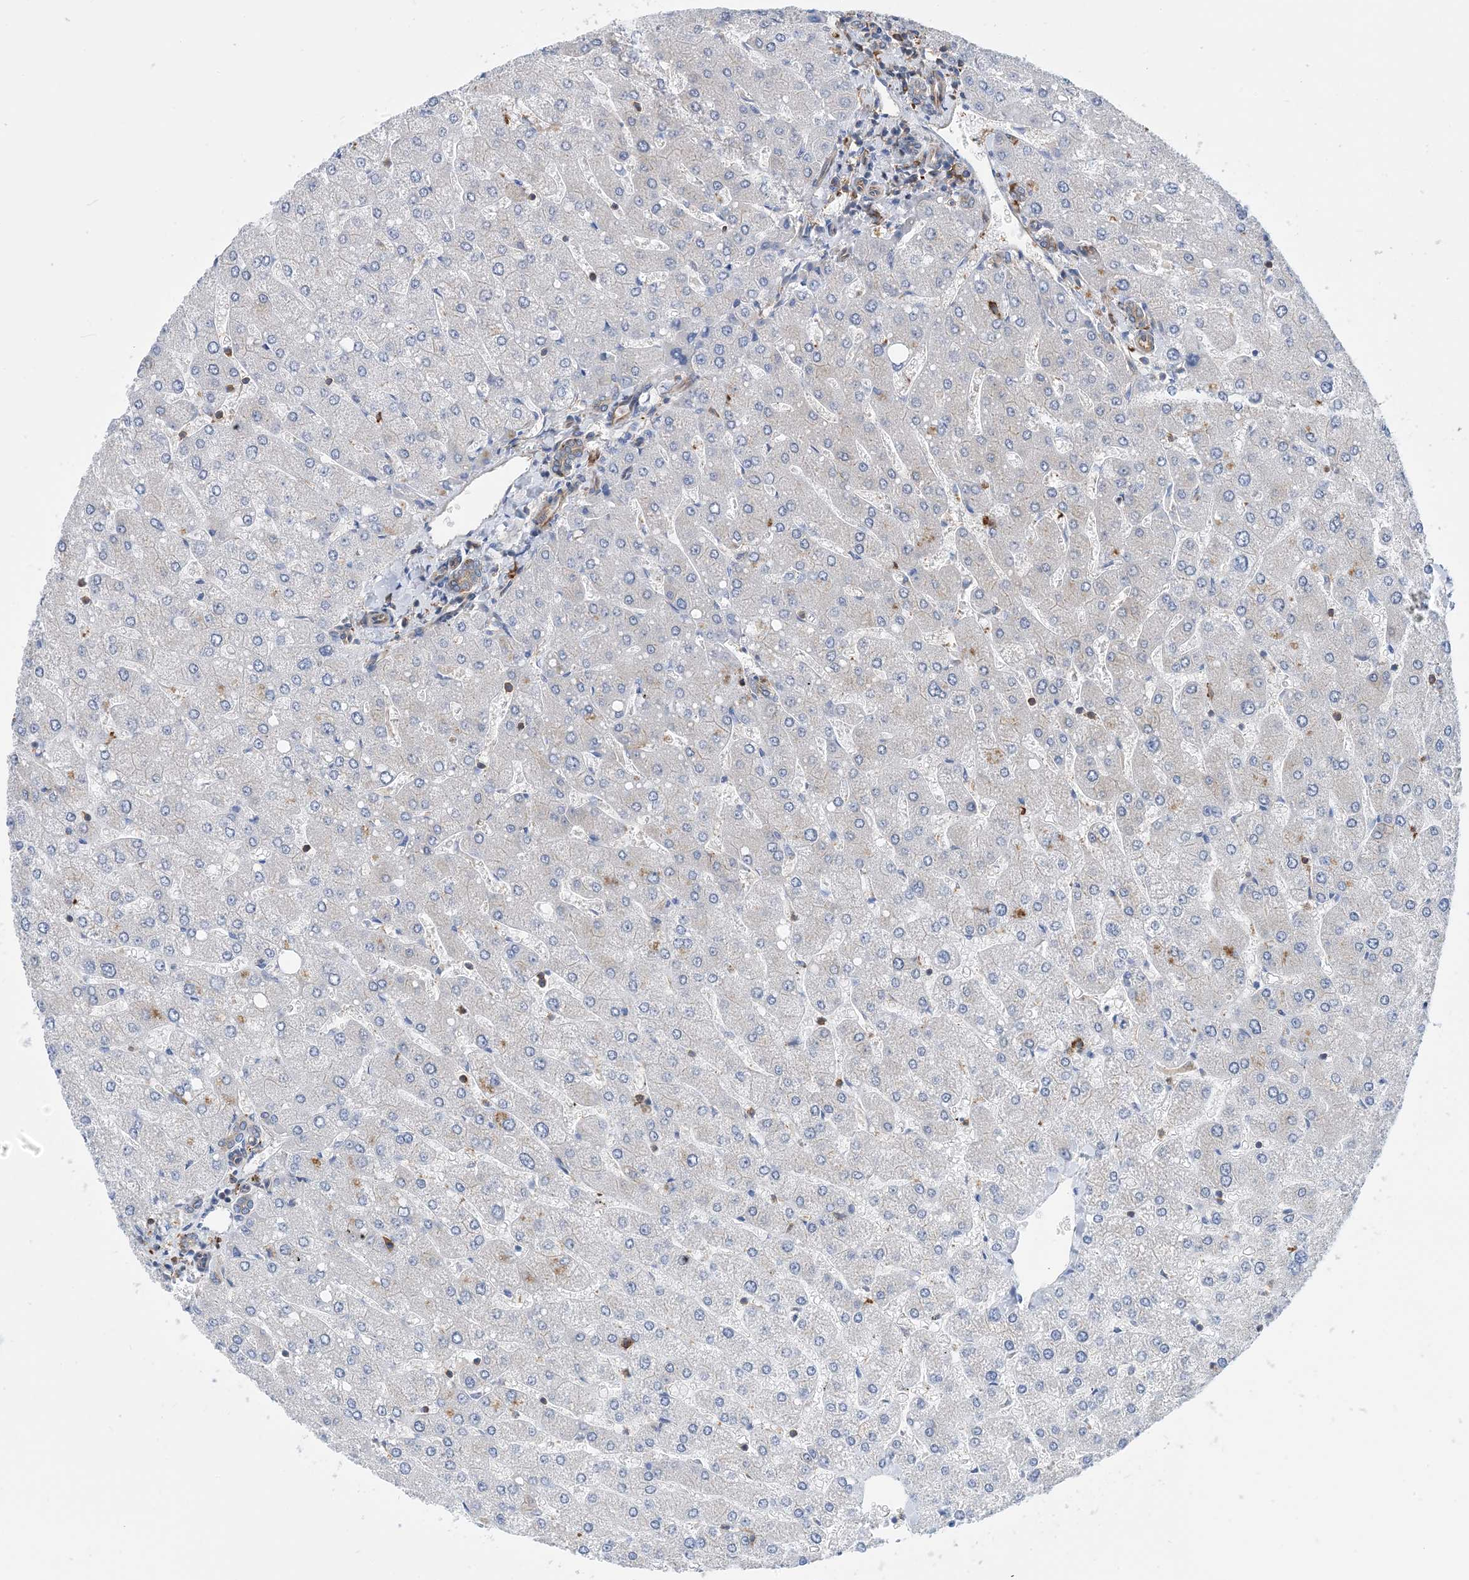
{"staining": {"intensity": "weak", "quantity": "25%-75%", "location": "cytoplasmic/membranous"}, "tissue": "liver", "cell_type": "Cholangiocytes", "image_type": "normal", "snomed": [{"axis": "morphology", "description": "Normal tissue, NOS"}, {"axis": "topography", "description": "Liver"}], "caption": "Protein analysis of normal liver displays weak cytoplasmic/membranous staining in about 25%-75% of cholangiocytes. Using DAB (brown) and hematoxylin (blue) stains, captured at high magnification using brightfield microscopy.", "gene": "DYNC1LI1", "patient": {"sex": "male", "age": 55}}